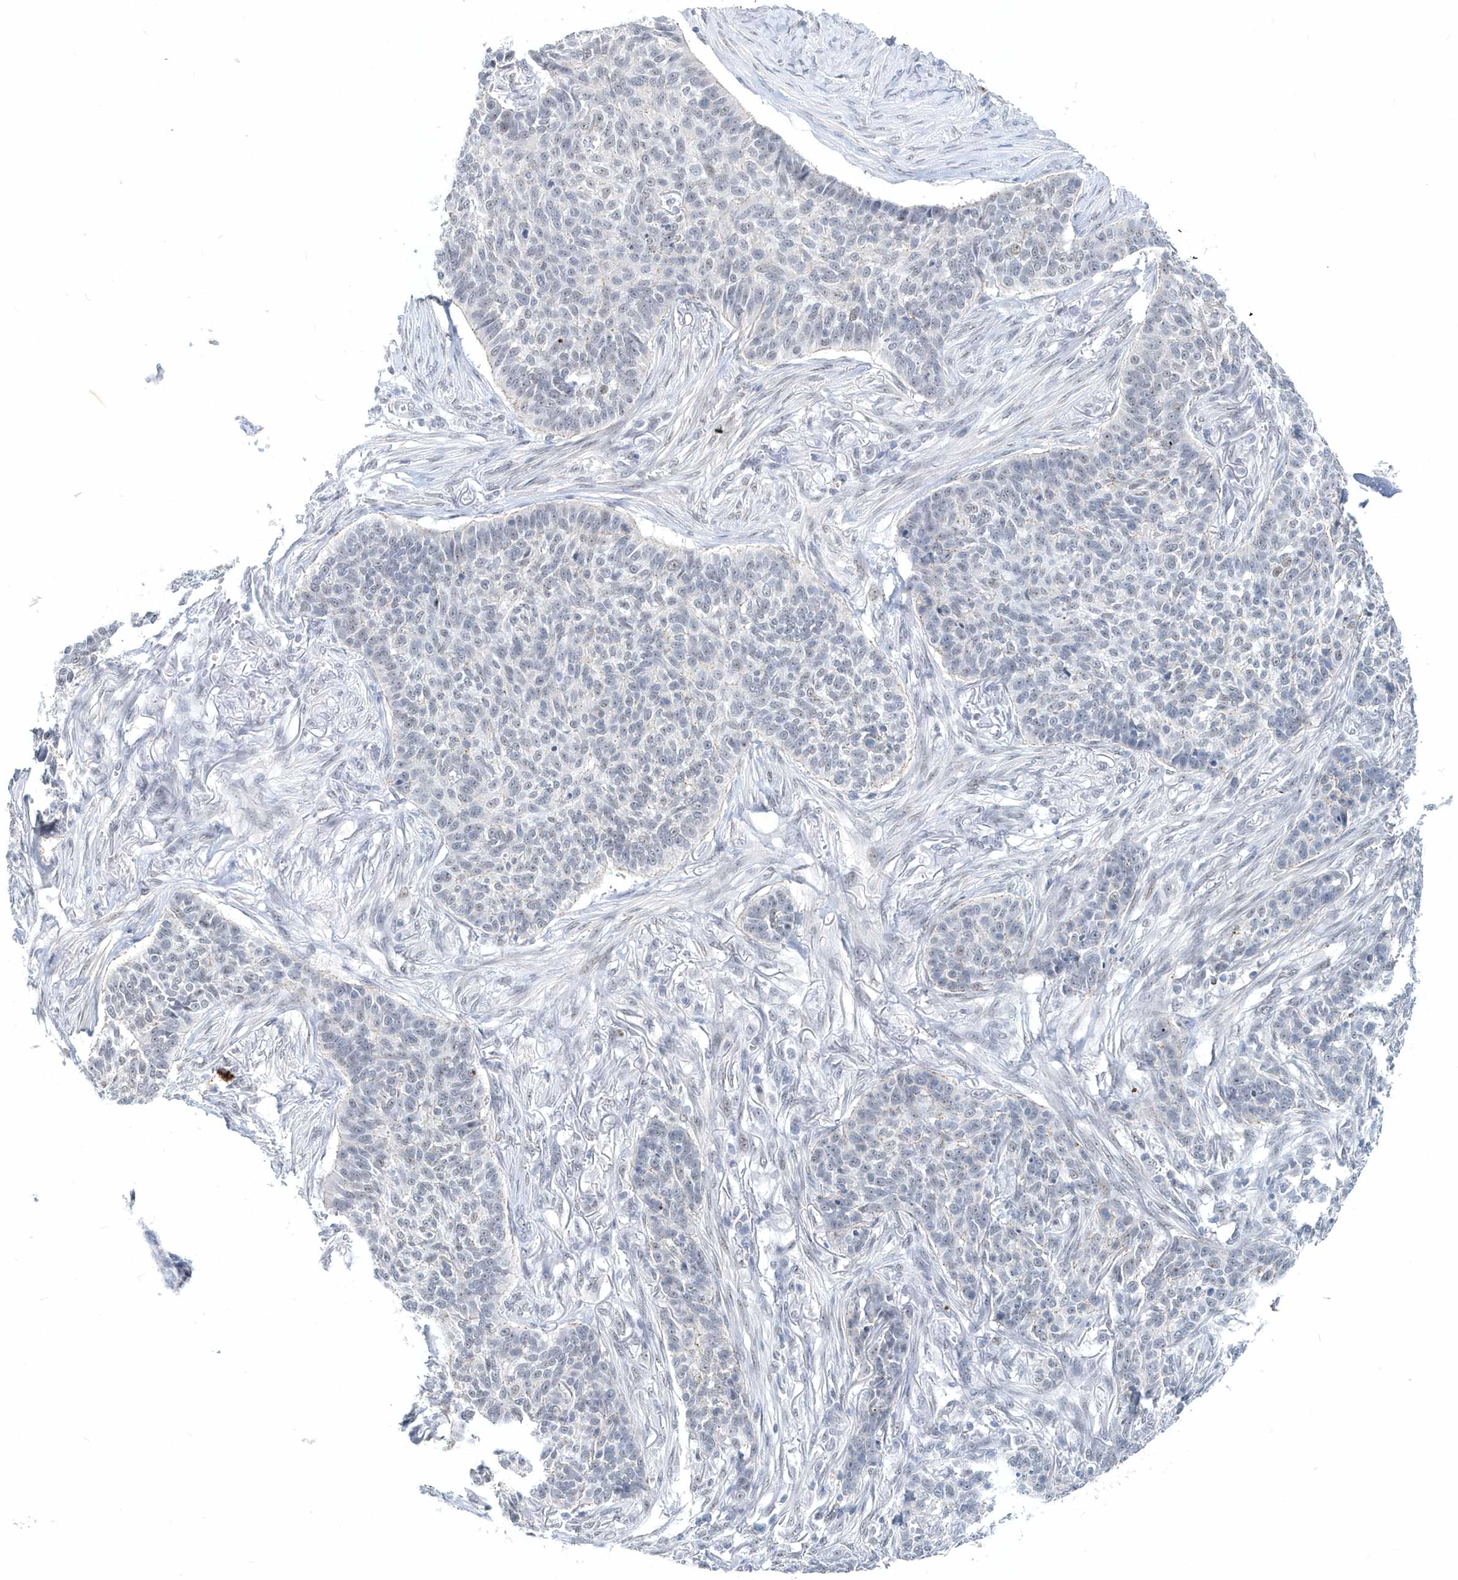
{"staining": {"intensity": "negative", "quantity": "none", "location": "none"}, "tissue": "skin cancer", "cell_type": "Tumor cells", "image_type": "cancer", "snomed": [{"axis": "morphology", "description": "Basal cell carcinoma"}, {"axis": "topography", "description": "Skin"}], "caption": "DAB immunohistochemical staining of human basal cell carcinoma (skin) demonstrates no significant staining in tumor cells.", "gene": "ASCL4", "patient": {"sex": "male", "age": 85}}